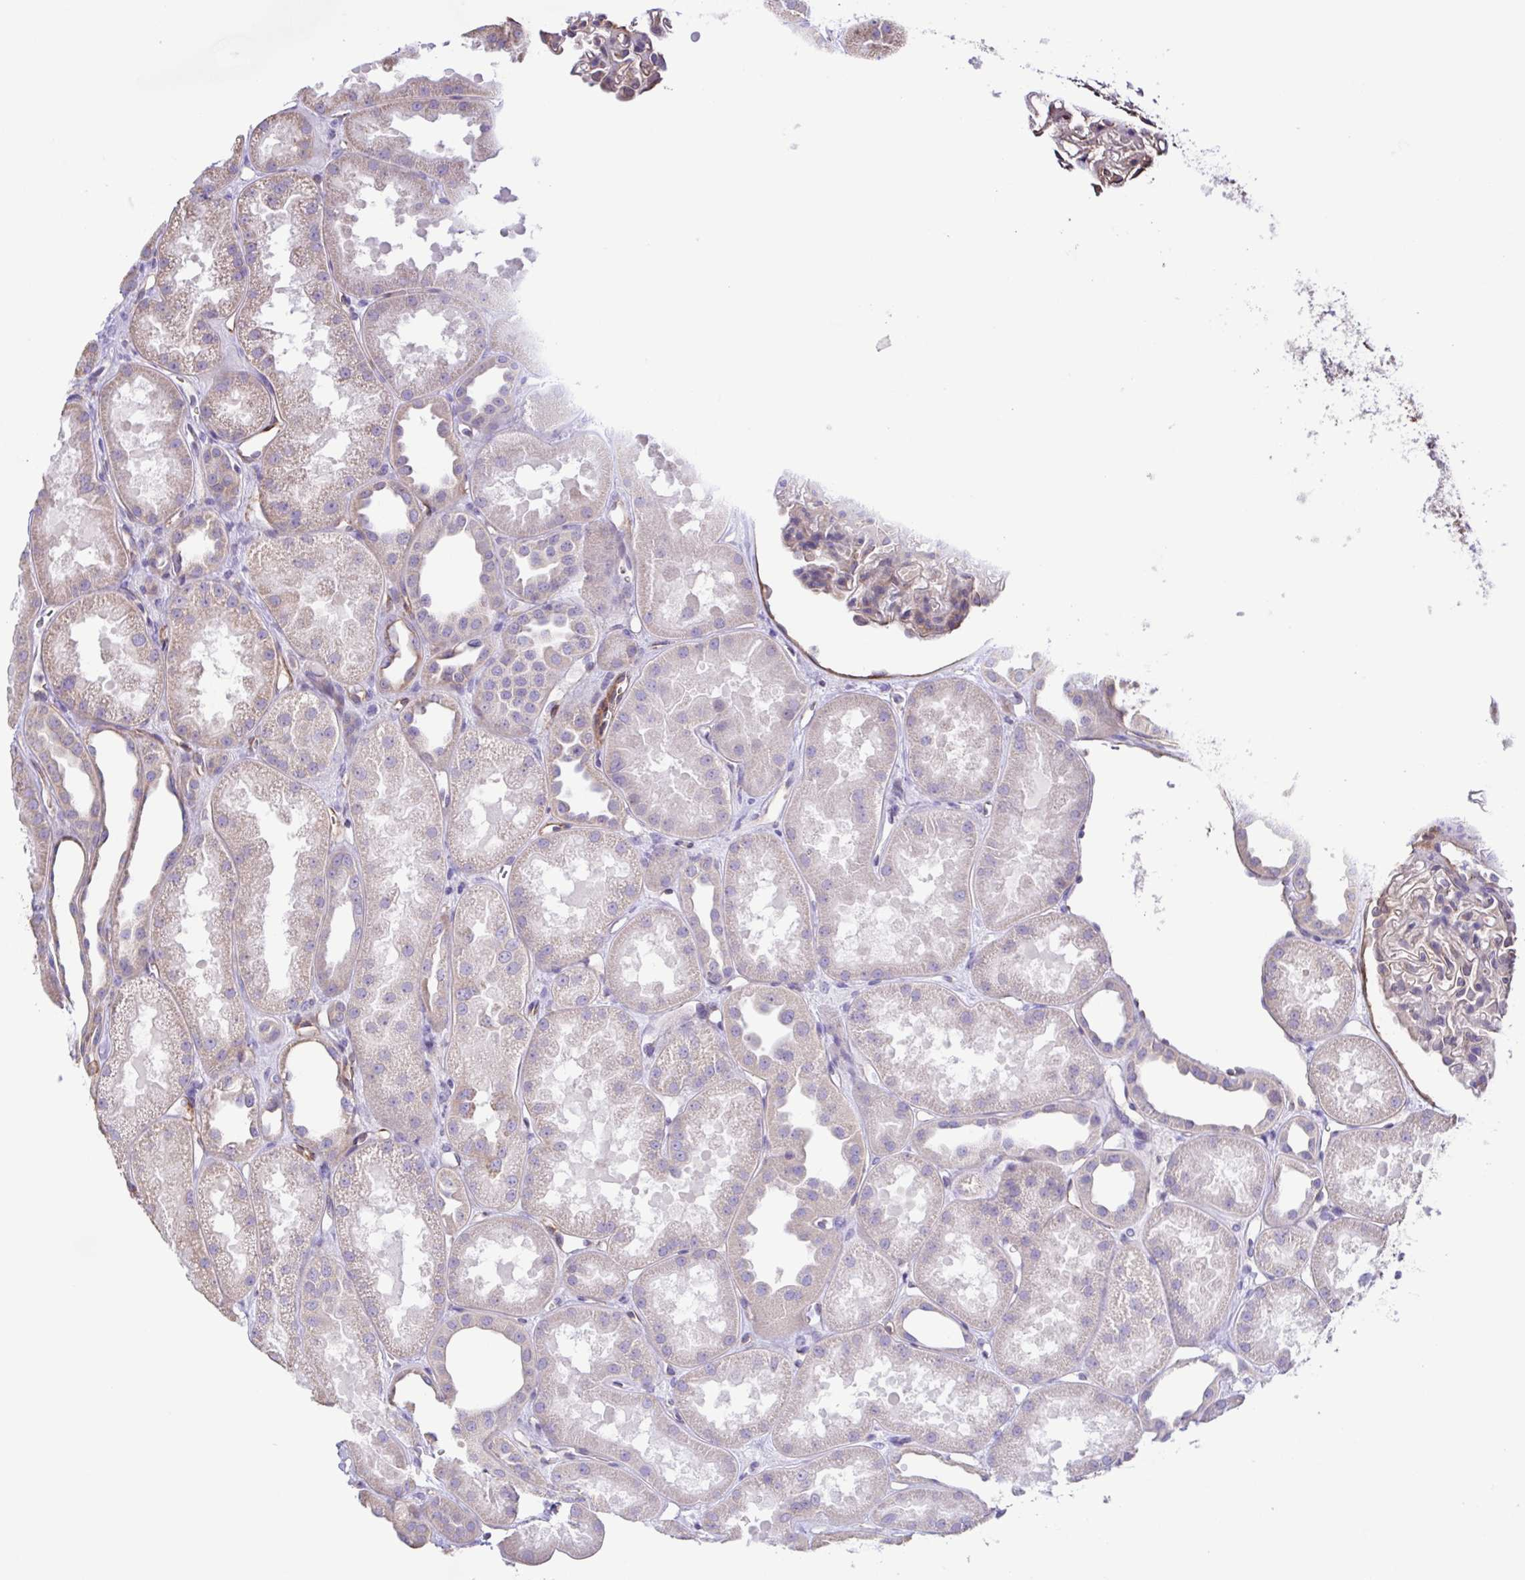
{"staining": {"intensity": "weak", "quantity": "<25%", "location": "cytoplasmic/membranous"}, "tissue": "kidney", "cell_type": "Cells in glomeruli", "image_type": "normal", "snomed": [{"axis": "morphology", "description": "Normal tissue, NOS"}, {"axis": "topography", "description": "Kidney"}], "caption": "The histopathology image reveals no staining of cells in glomeruli in normal kidney. (Stains: DAB IHC with hematoxylin counter stain, Microscopy: brightfield microscopy at high magnification).", "gene": "FLT1", "patient": {"sex": "male", "age": 61}}